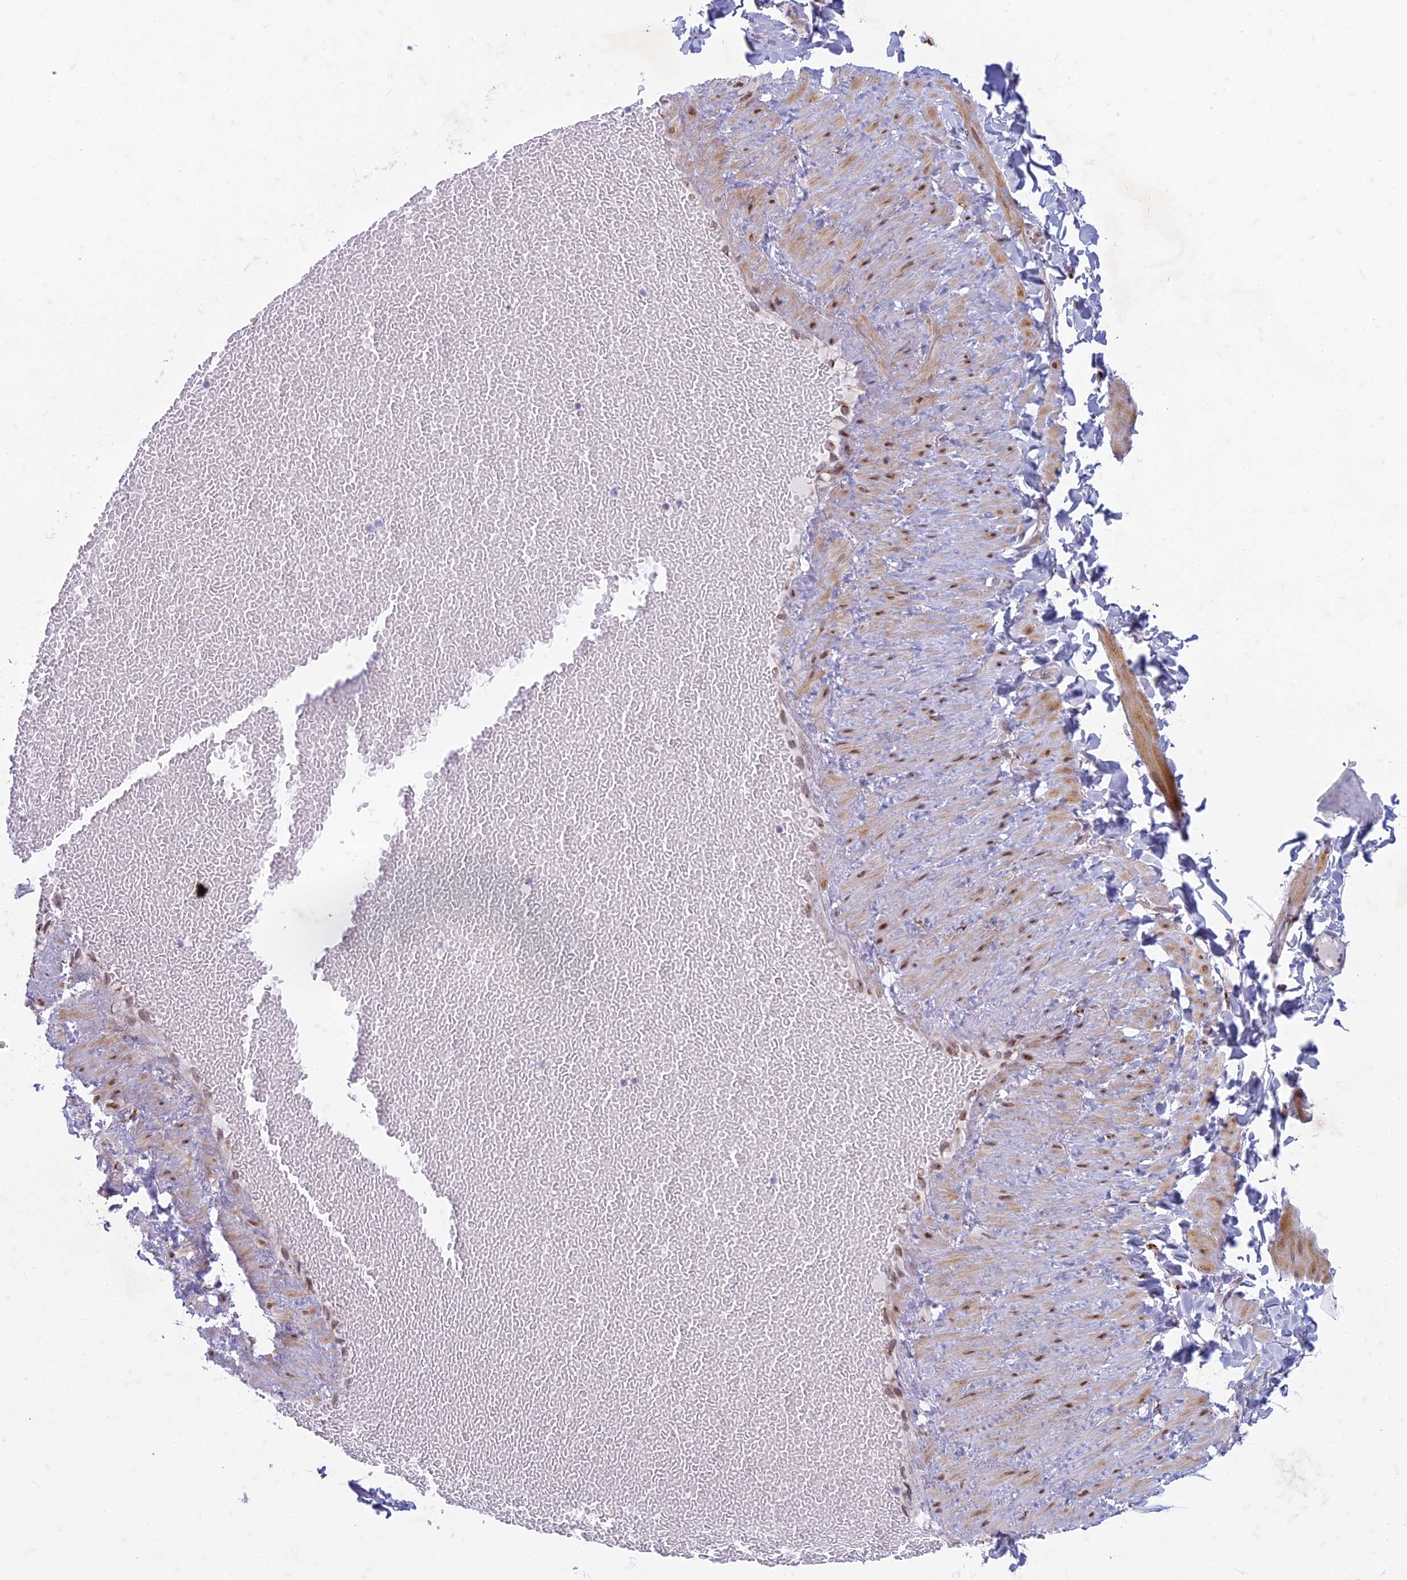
{"staining": {"intensity": "negative", "quantity": "none", "location": "none"}, "tissue": "adipose tissue", "cell_type": "Adipocytes", "image_type": "normal", "snomed": [{"axis": "morphology", "description": "Normal tissue, NOS"}, {"axis": "topography", "description": "Adipose tissue"}, {"axis": "topography", "description": "Vascular tissue"}, {"axis": "topography", "description": "Peripheral nerve tissue"}], "caption": "The micrograph reveals no staining of adipocytes in benign adipose tissue. (DAB IHC visualized using brightfield microscopy, high magnification).", "gene": "FAM3C", "patient": {"sex": "male", "age": 25}}